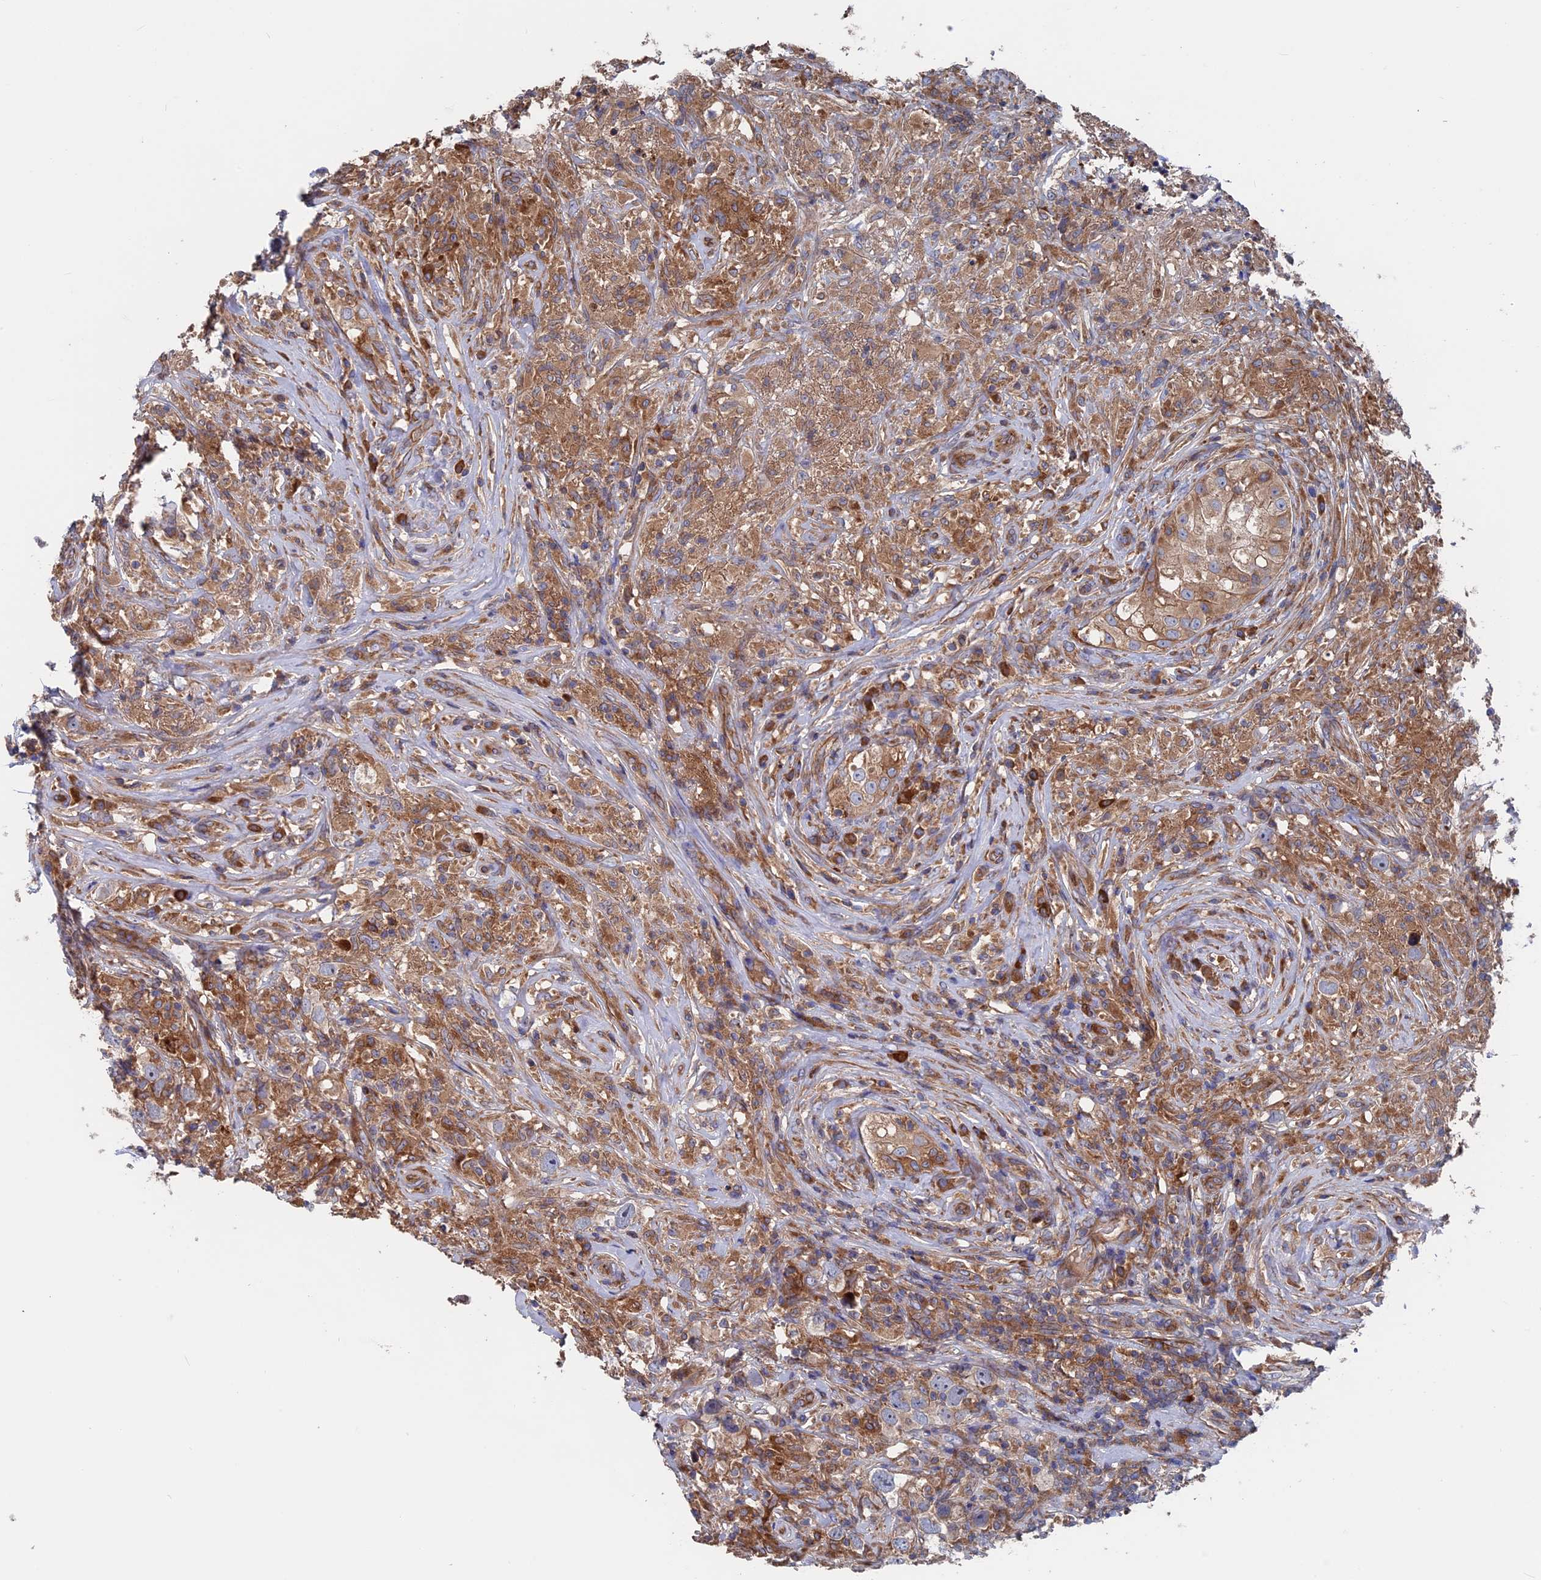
{"staining": {"intensity": "moderate", "quantity": ">75%", "location": "cytoplasmic/membranous"}, "tissue": "testis cancer", "cell_type": "Tumor cells", "image_type": "cancer", "snomed": [{"axis": "morphology", "description": "Seminoma, NOS"}, {"axis": "topography", "description": "Testis"}], "caption": "Testis cancer (seminoma) stained for a protein (brown) reveals moderate cytoplasmic/membranous positive staining in approximately >75% of tumor cells.", "gene": "DNAJC3", "patient": {"sex": "male", "age": 49}}